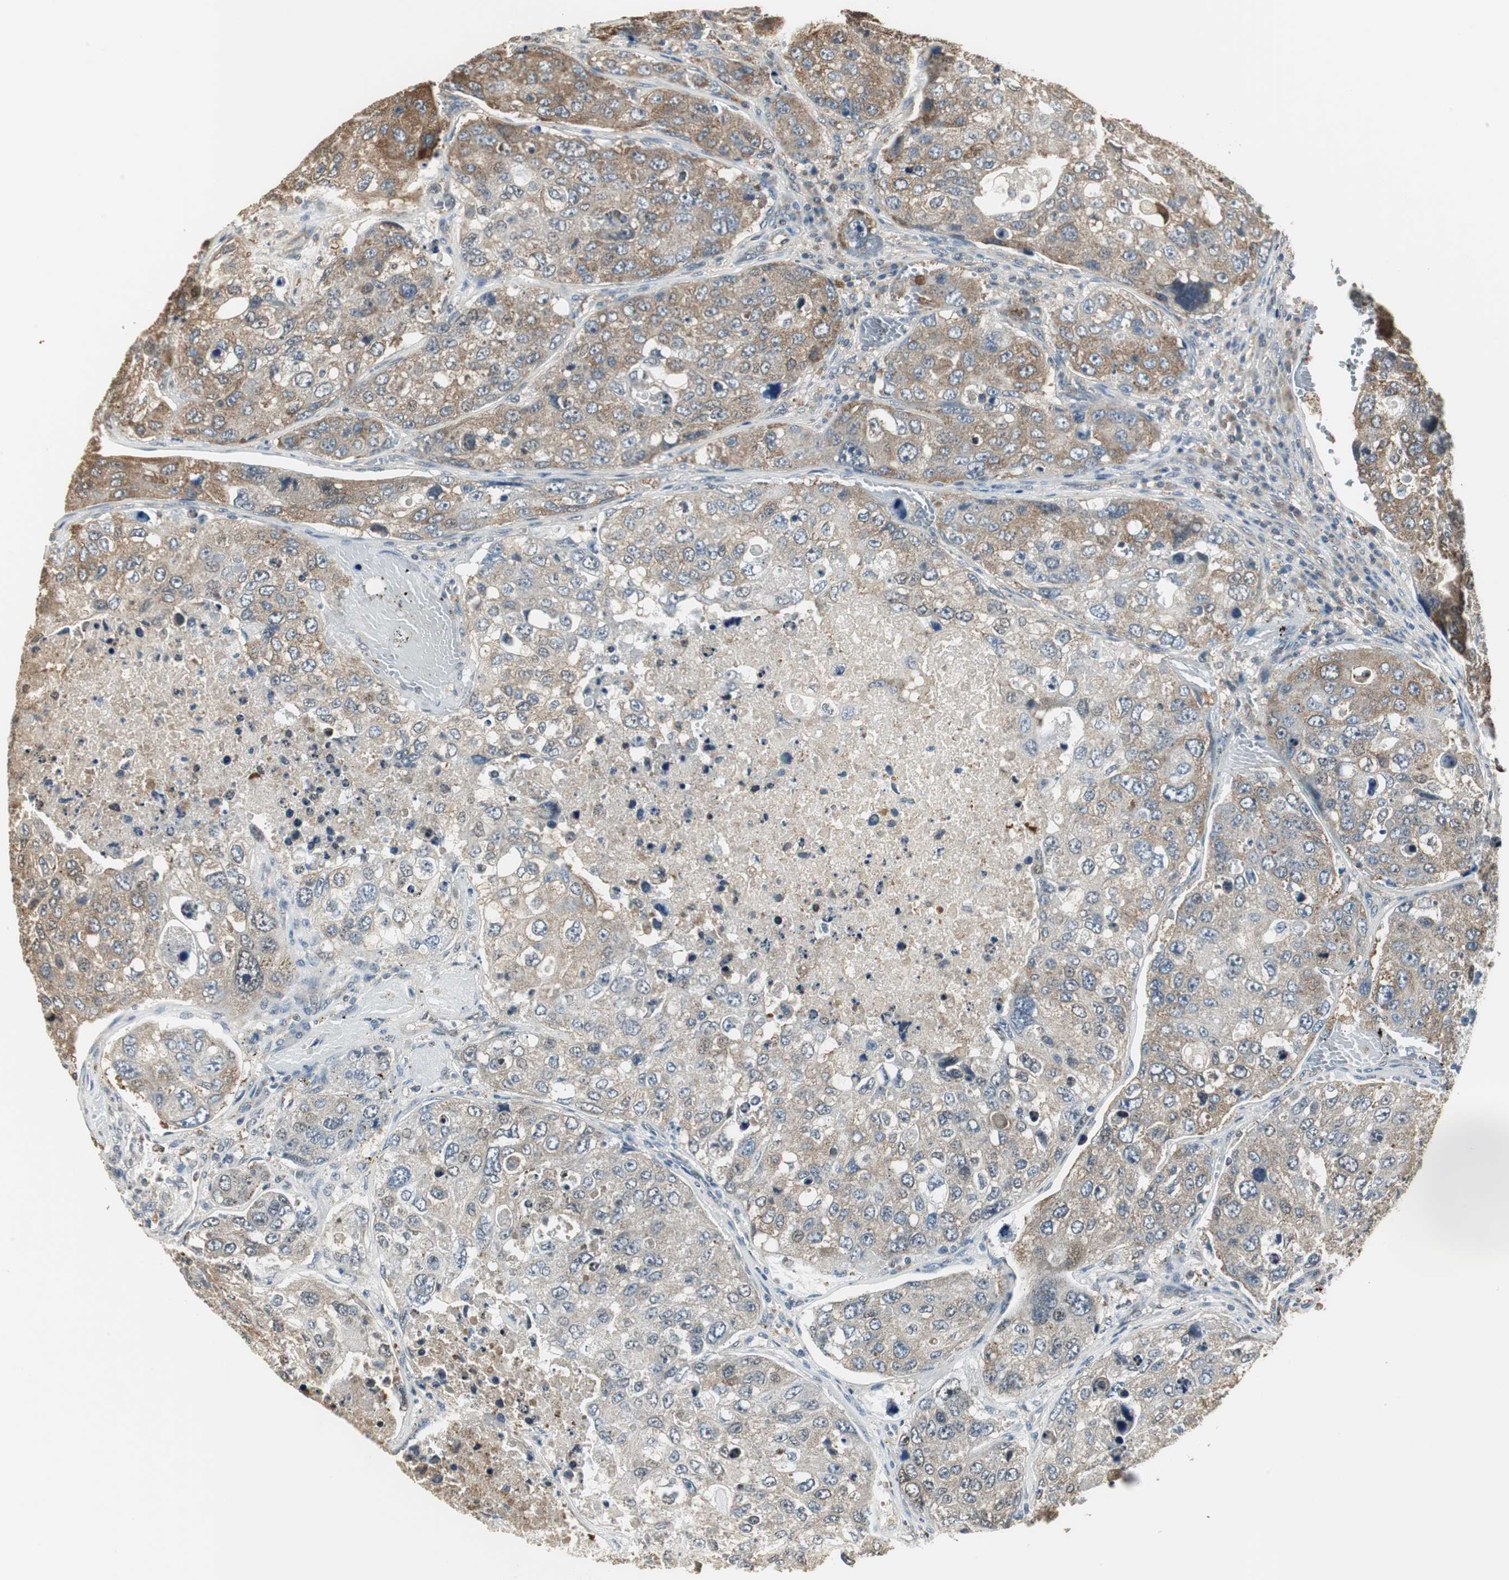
{"staining": {"intensity": "weak", "quantity": ">75%", "location": "cytoplasmic/membranous"}, "tissue": "urothelial cancer", "cell_type": "Tumor cells", "image_type": "cancer", "snomed": [{"axis": "morphology", "description": "Urothelial carcinoma, High grade"}, {"axis": "topography", "description": "Lymph node"}, {"axis": "topography", "description": "Urinary bladder"}], "caption": "Immunohistochemistry (IHC) of urothelial carcinoma (high-grade) displays low levels of weak cytoplasmic/membranous expression in about >75% of tumor cells. Nuclei are stained in blue.", "gene": "CCT5", "patient": {"sex": "male", "age": 51}}